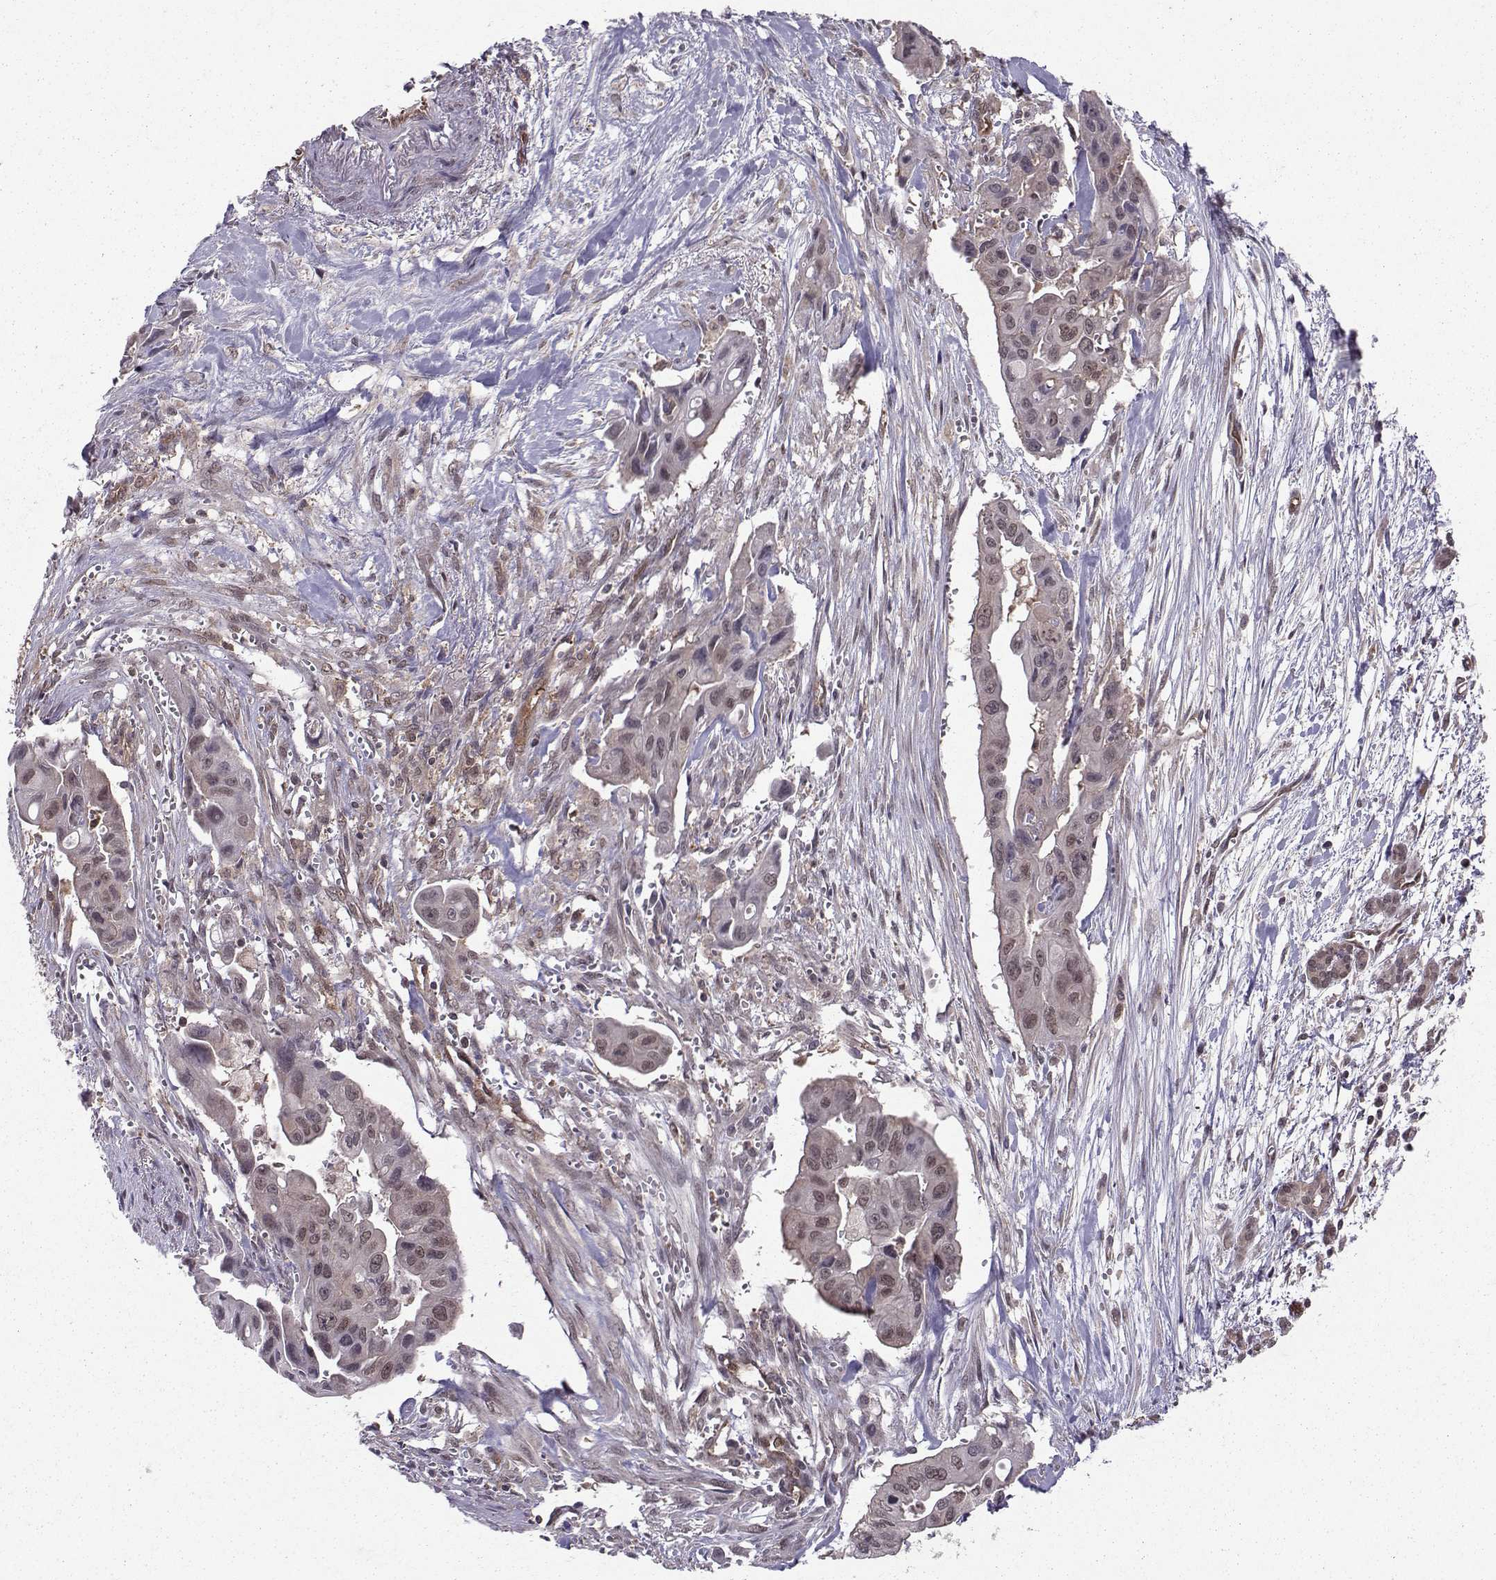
{"staining": {"intensity": "negative", "quantity": "none", "location": "none"}, "tissue": "pancreatic cancer", "cell_type": "Tumor cells", "image_type": "cancer", "snomed": [{"axis": "morphology", "description": "Adenocarcinoma, NOS"}, {"axis": "topography", "description": "Pancreas"}], "caption": "The micrograph demonstrates no staining of tumor cells in pancreatic cancer.", "gene": "PPP2R2A", "patient": {"sex": "male", "age": 60}}